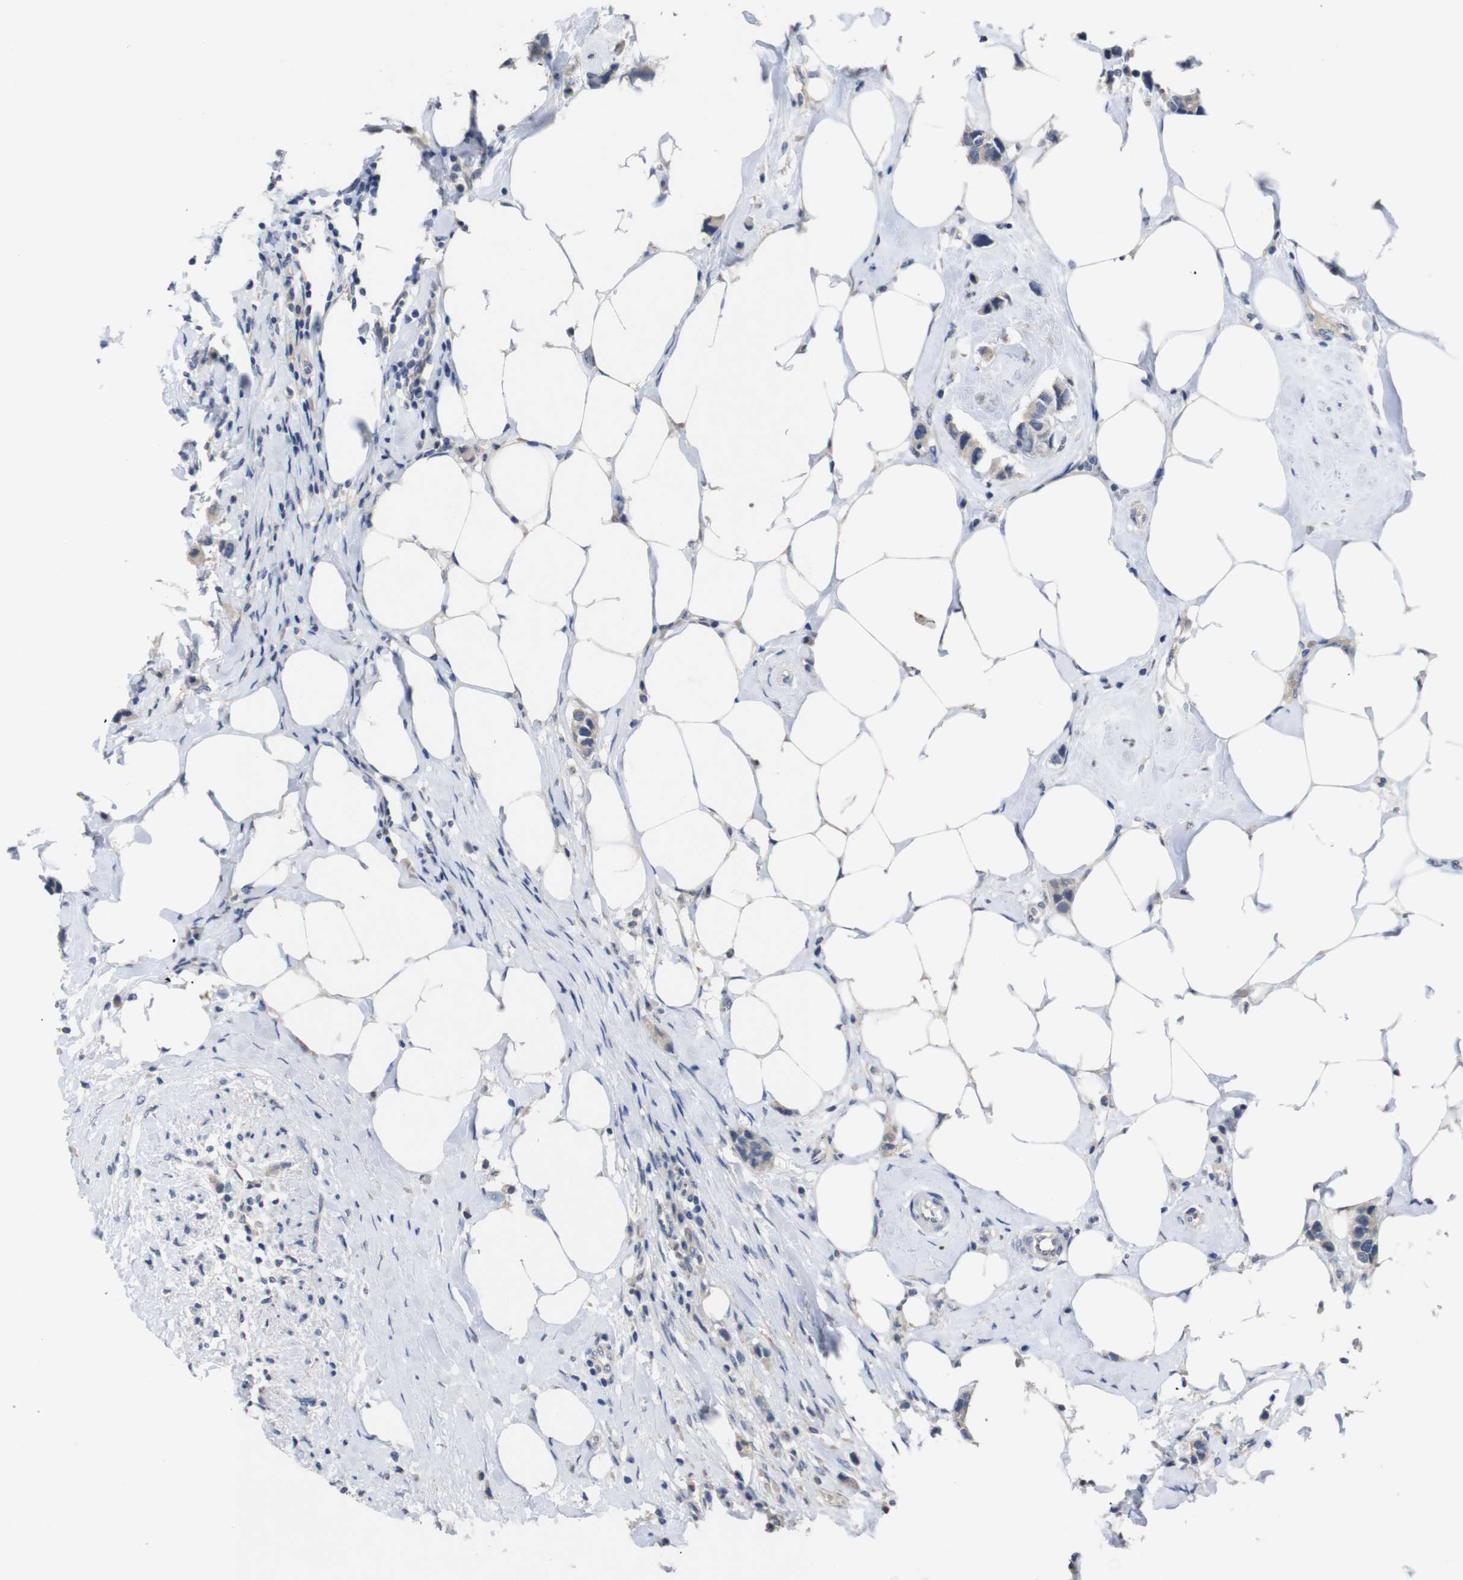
{"staining": {"intensity": "weak", "quantity": "25%-75%", "location": "cytoplasmic/membranous"}, "tissue": "breast cancer", "cell_type": "Tumor cells", "image_type": "cancer", "snomed": [{"axis": "morphology", "description": "Normal tissue, NOS"}, {"axis": "morphology", "description": "Duct carcinoma"}, {"axis": "topography", "description": "Breast"}], "caption": "There is low levels of weak cytoplasmic/membranous positivity in tumor cells of breast cancer (intraductal carcinoma), as demonstrated by immunohistochemical staining (brown color).", "gene": "HNF1A", "patient": {"sex": "female", "age": 50}}